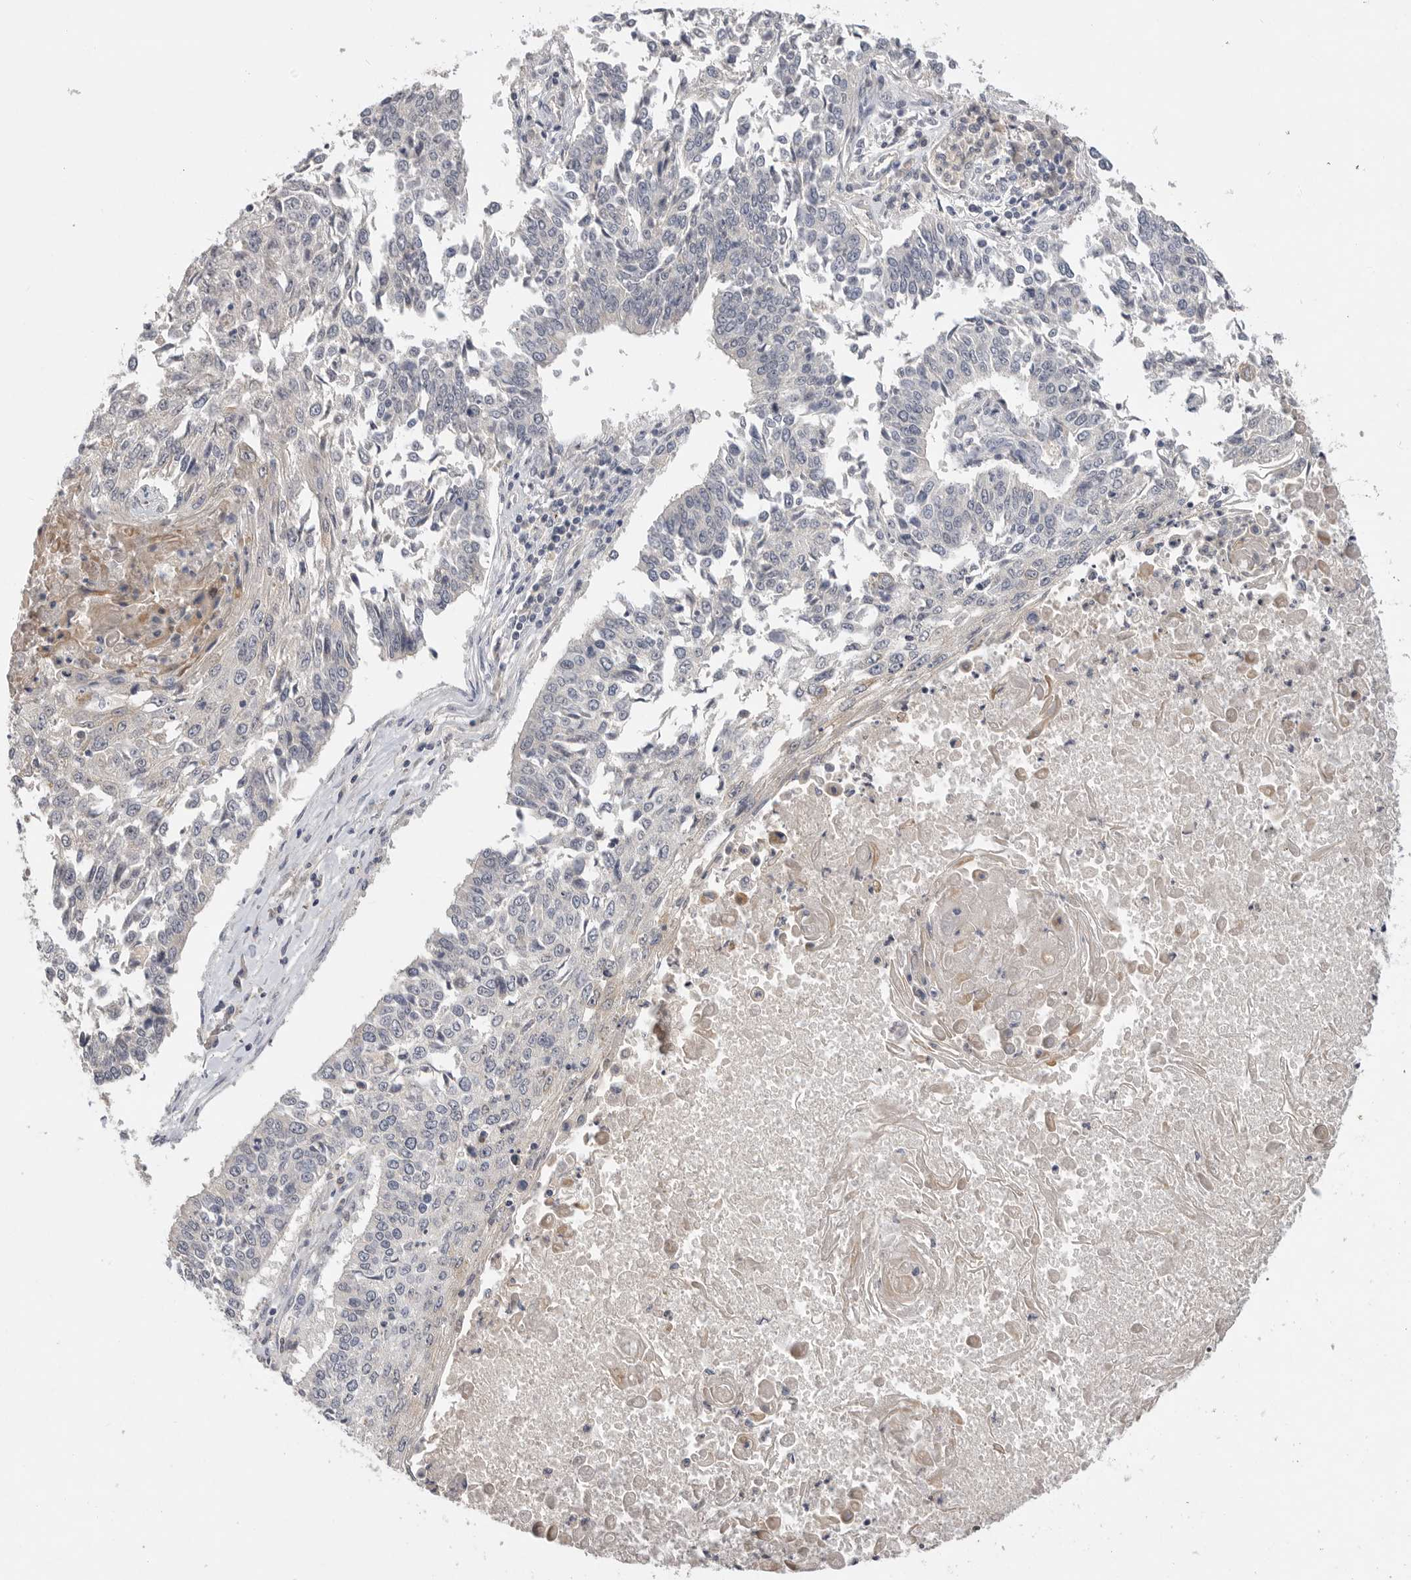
{"staining": {"intensity": "negative", "quantity": "none", "location": "none"}, "tissue": "lung cancer", "cell_type": "Tumor cells", "image_type": "cancer", "snomed": [{"axis": "morphology", "description": "Normal tissue, NOS"}, {"axis": "morphology", "description": "Squamous cell carcinoma, NOS"}, {"axis": "topography", "description": "Cartilage tissue"}, {"axis": "topography", "description": "Bronchus"}, {"axis": "topography", "description": "Lung"}, {"axis": "topography", "description": "Peripheral nerve tissue"}], "caption": "Tumor cells are negative for brown protein staining in squamous cell carcinoma (lung). The staining was performed using DAB (3,3'-diaminobenzidine) to visualize the protein expression in brown, while the nuclei were stained in blue with hematoxylin (Magnification: 20x).", "gene": "ITGAD", "patient": {"sex": "female", "age": 49}}